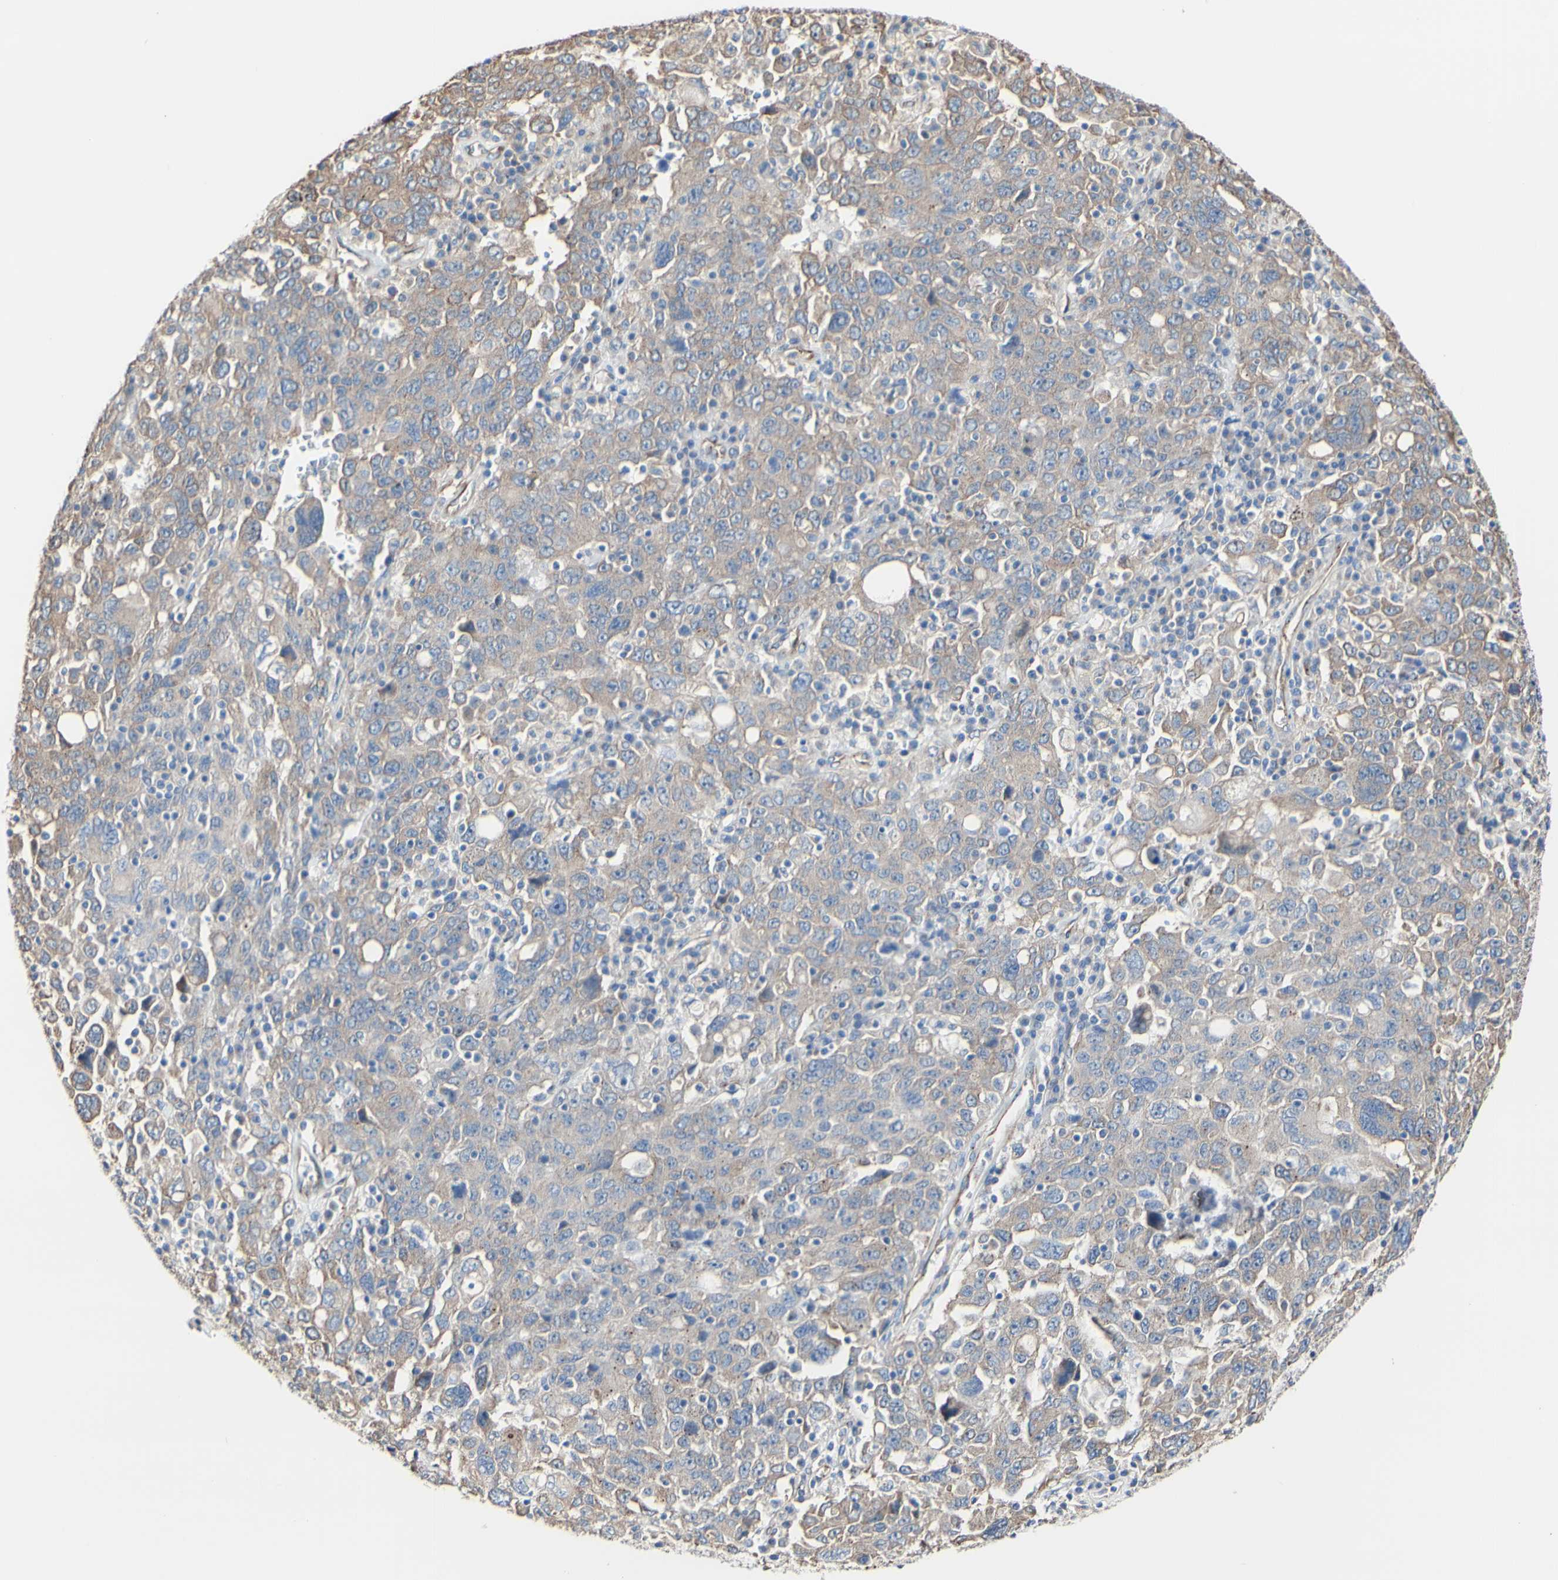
{"staining": {"intensity": "moderate", "quantity": "25%-75%", "location": "cytoplasmic/membranous"}, "tissue": "ovarian cancer", "cell_type": "Tumor cells", "image_type": "cancer", "snomed": [{"axis": "morphology", "description": "Carcinoma, endometroid"}, {"axis": "topography", "description": "Ovary"}], "caption": "Ovarian cancer stained with DAB immunohistochemistry displays medium levels of moderate cytoplasmic/membranous expression in about 25%-75% of tumor cells.", "gene": "LRIG3", "patient": {"sex": "female", "age": 62}}